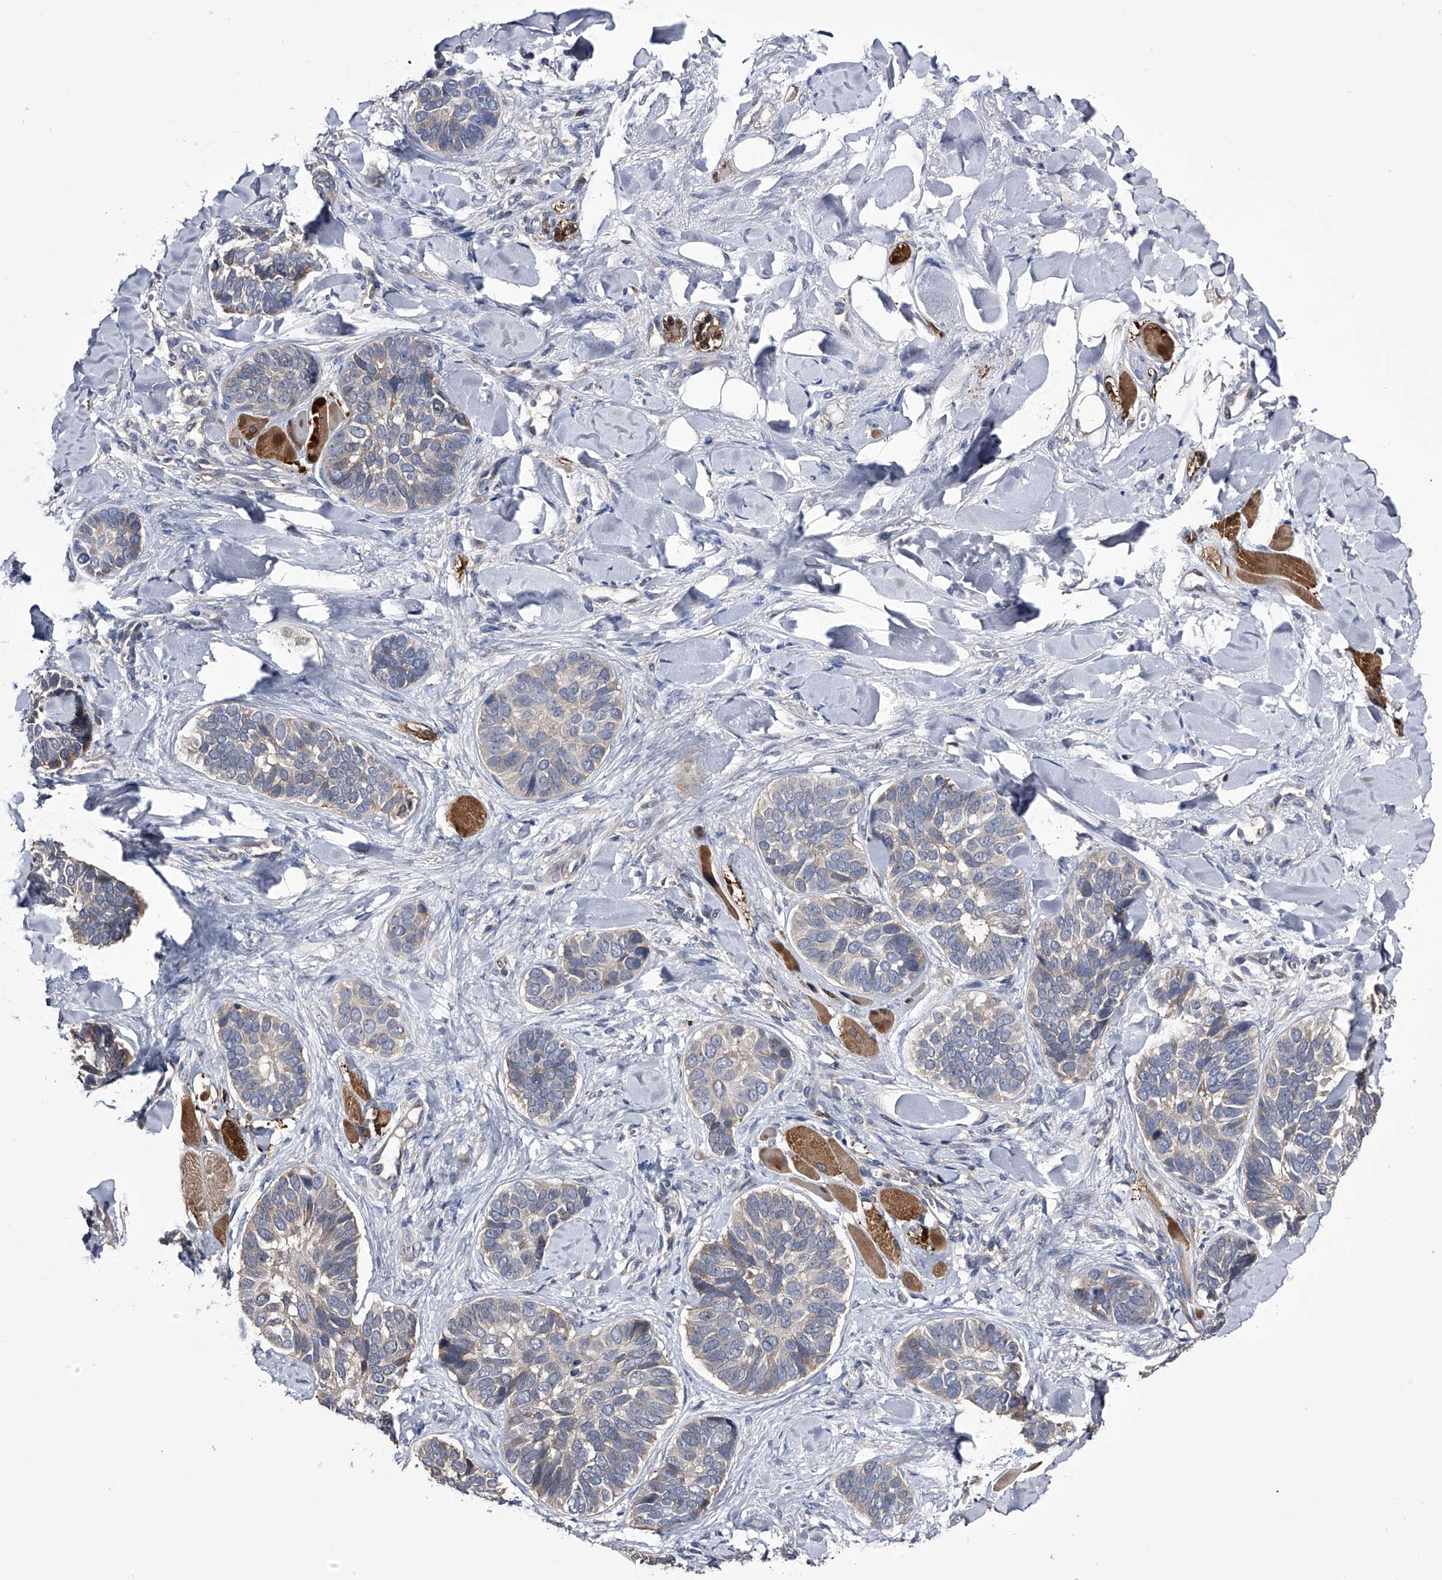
{"staining": {"intensity": "weak", "quantity": "<25%", "location": "cytoplasmic/membranous"}, "tissue": "skin cancer", "cell_type": "Tumor cells", "image_type": "cancer", "snomed": [{"axis": "morphology", "description": "Basal cell carcinoma"}, {"axis": "topography", "description": "Skin"}], "caption": "The photomicrograph reveals no significant expression in tumor cells of basal cell carcinoma (skin). Nuclei are stained in blue.", "gene": "PAN3", "patient": {"sex": "male", "age": 62}}